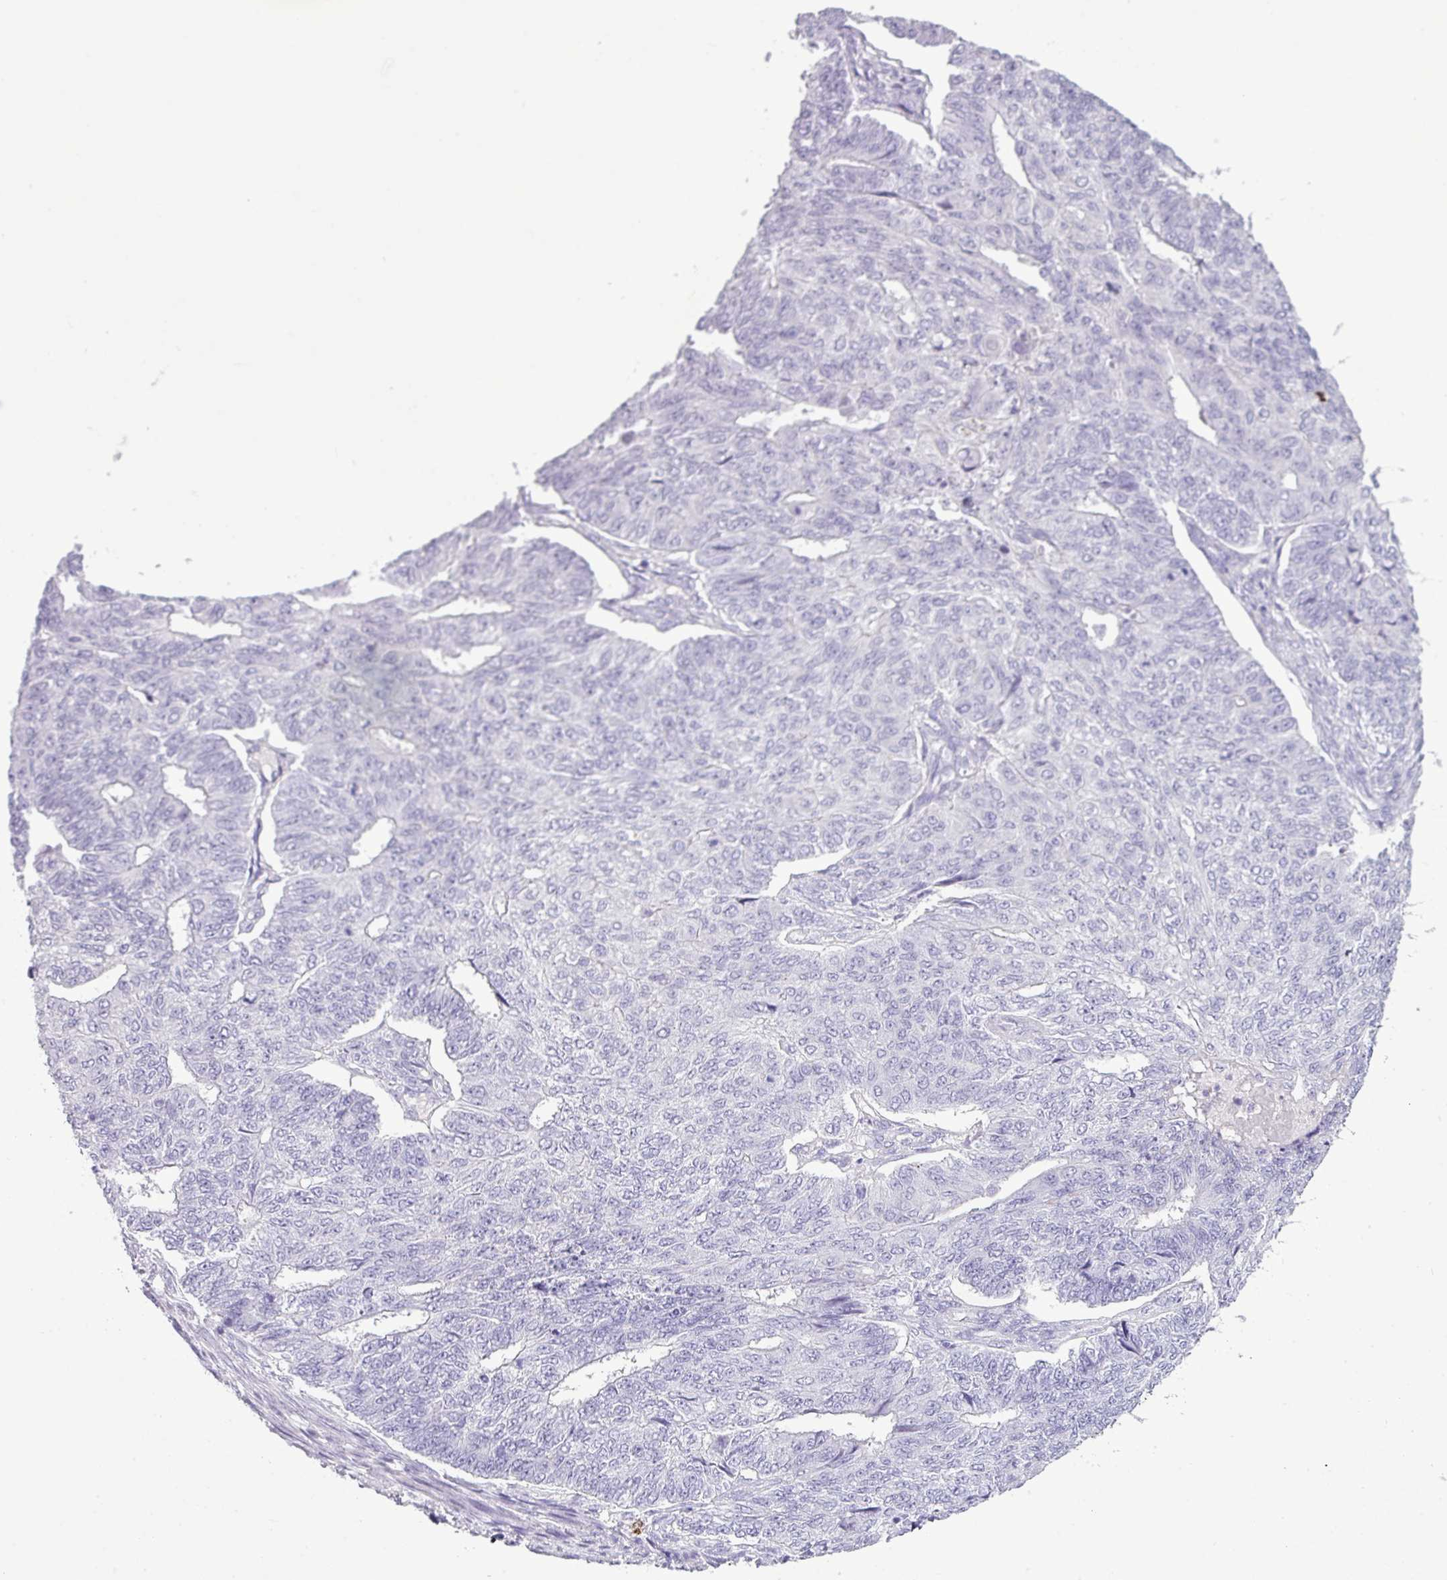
{"staining": {"intensity": "negative", "quantity": "none", "location": "none"}, "tissue": "endometrial cancer", "cell_type": "Tumor cells", "image_type": "cancer", "snomed": [{"axis": "morphology", "description": "Adenocarcinoma, NOS"}, {"axis": "topography", "description": "Endometrium"}], "caption": "High power microscopy micrograph of an immunohistochemistry histopathology image of endometrial adenocarcinoma, revealing no significant staining in tumor cells.", "gene": "RBMXL2", "patient": {"sex": "female", "age": 32}}